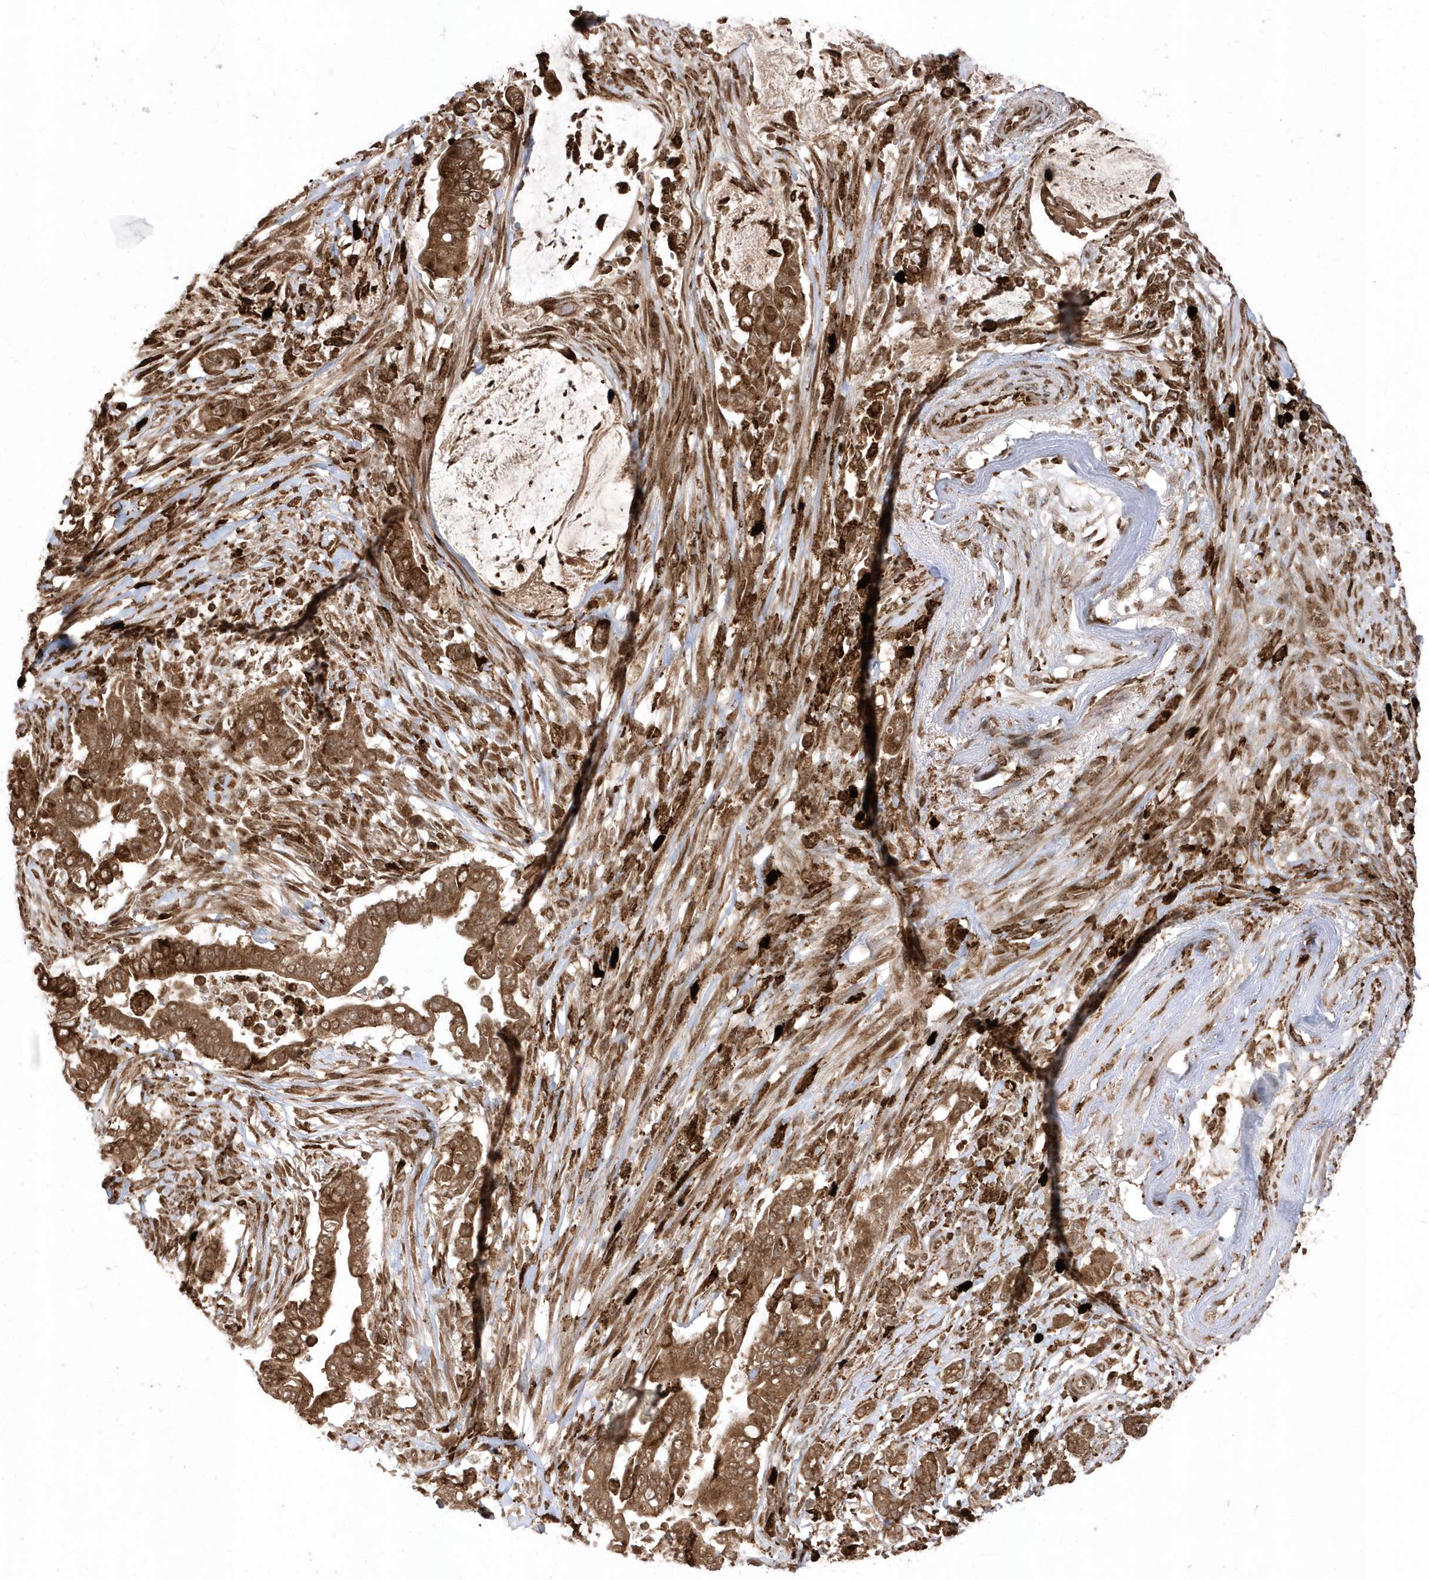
{"staining": {"intensity": "strong", "quantity": ">75%", "location": "cytoplasmic/membranous,nuclear"}, "tissue": "pancreatic cancer", "cell_type": "Tumor cells", "image_type": "cancer", "snomed": [{"axis": "morphology", "description": "Adenocarcinoma, NOS"}, {"axis": "topography", "description": "Pancreas"}], "caption": "High-magnification brightfield microscopy of pancreatic adenocarcinoma stained with DAB (brown) and counterstained with hematoxylin (blue). tumor cells exhibit strong cytoplasmic/membranous and nuclear expression is seen in approximately>75% of cells.", "gene": "EPC2", "patient": {"sex": "male", "age": 68}}